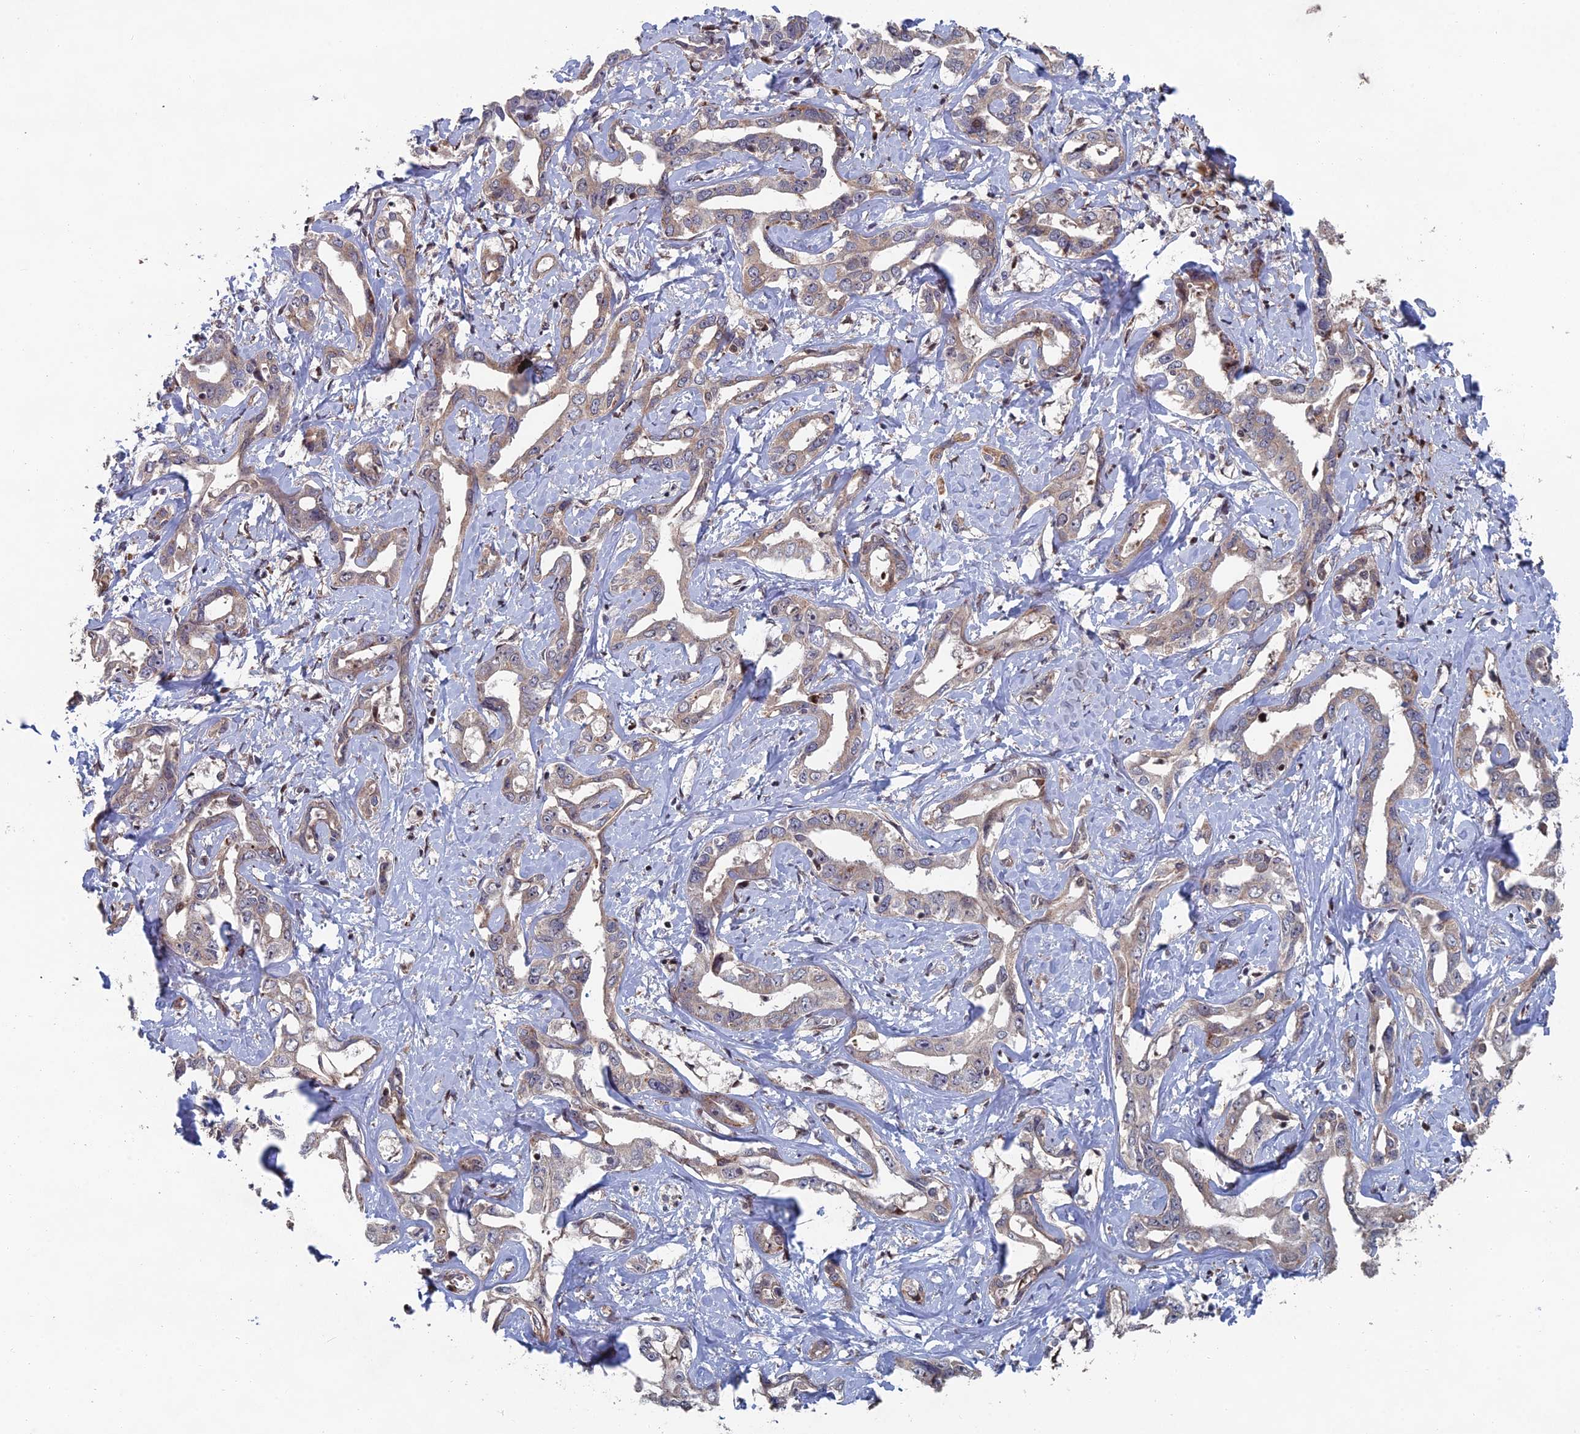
{"staining": {"intensity": "weak", "quantity": "25%-75%", "location": "cytoplasmic/membranous"}, "tissue": "liver cancer", "cell_type": "Tumor cells", "image_type": "cancer", "snomed": [{"axis": "morphology", "description": "Cholangiocarcinoma"}, {"axis": "topography", "description": "Liver"}], "caption": "Protein analysis of cholangiocarcinoma (liver) tissue exhibits weak cytoplasmic/membranous expression in approximately 25%-75% of tumor cells.", "gene": "GTF2IRD1", "patient": {"sex": "male", "age": 59}}